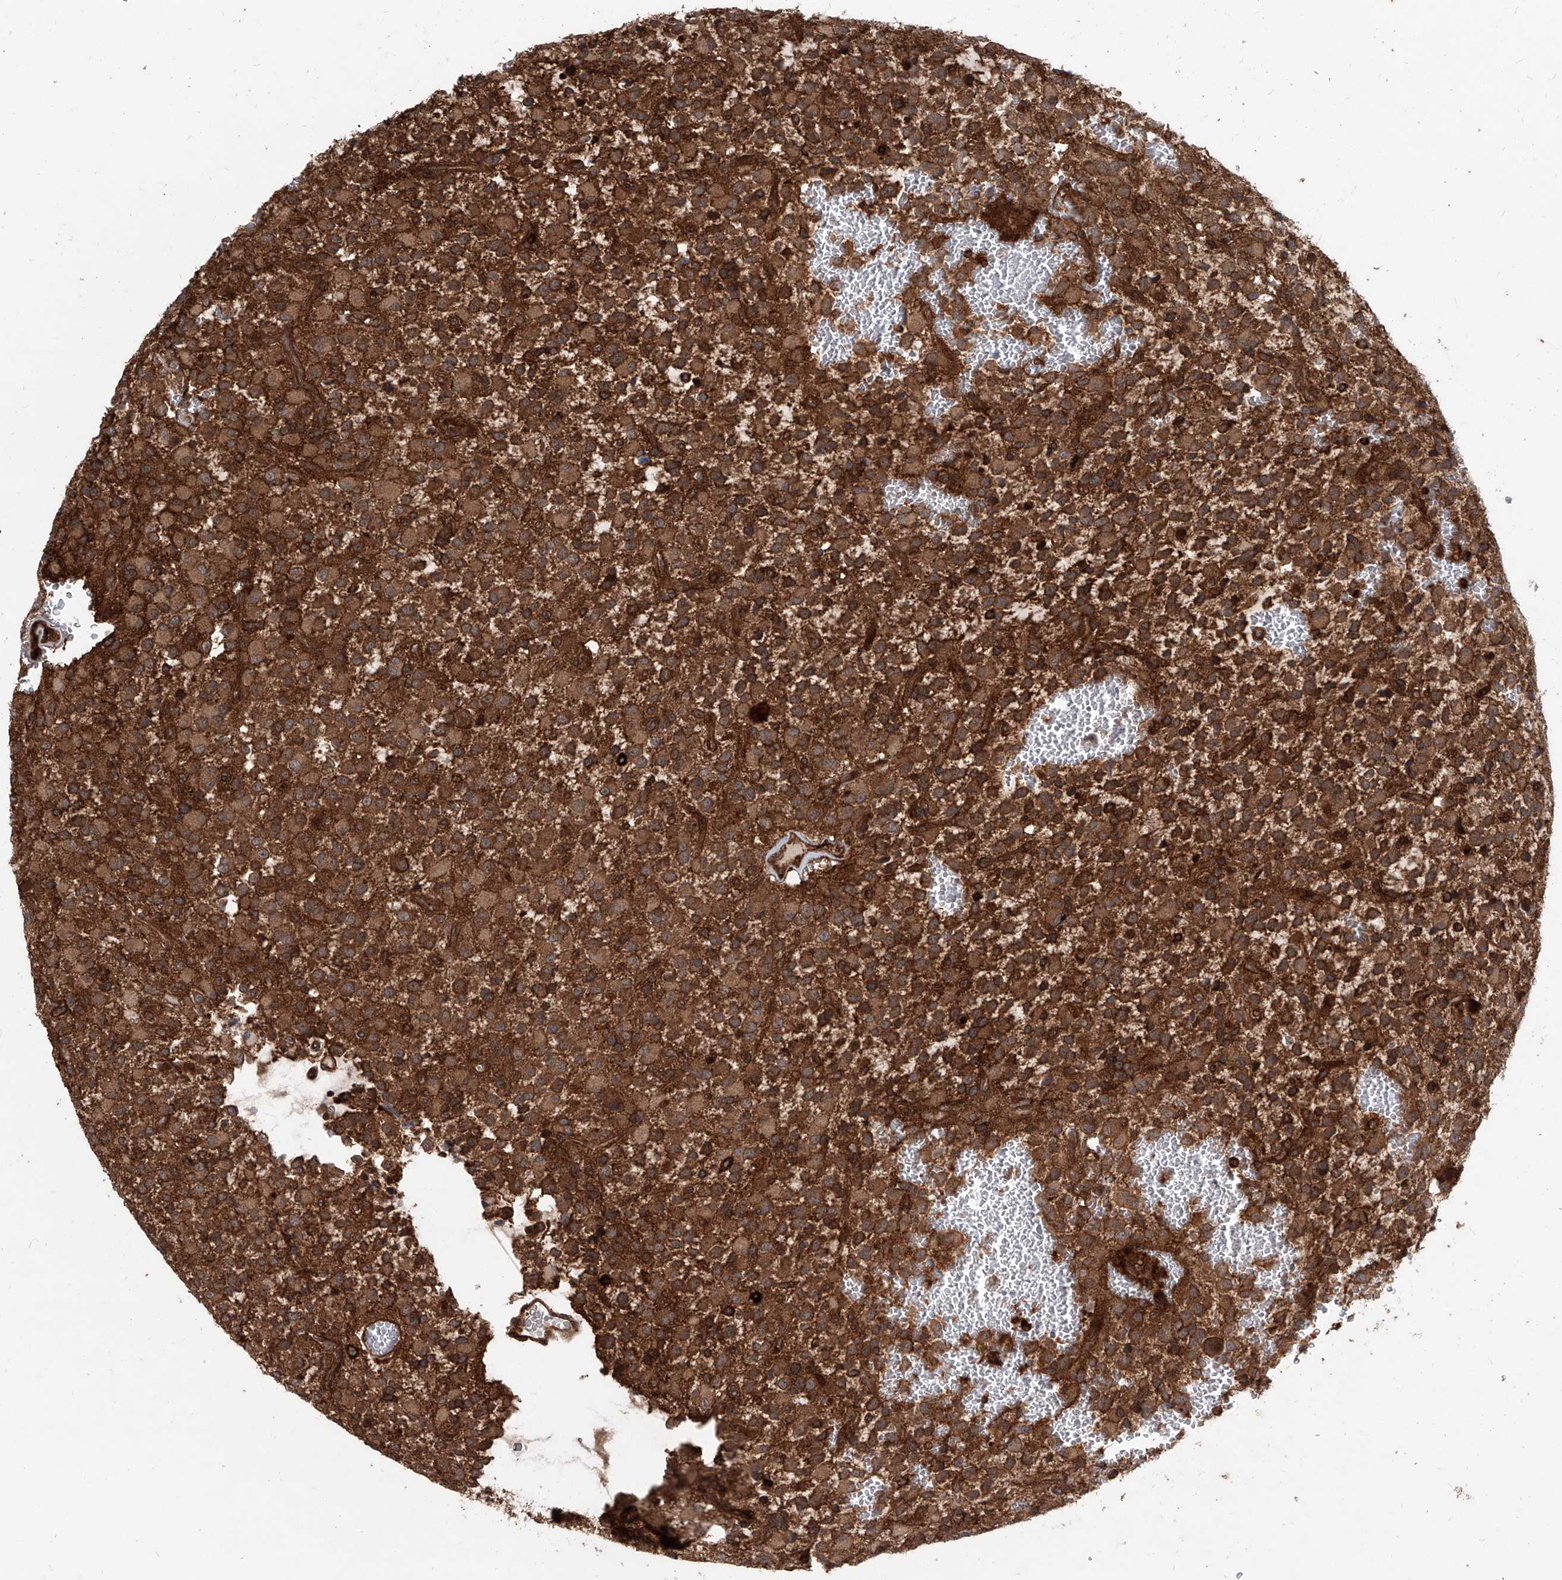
{"staining": {"intensity": "strong", "quantity": ">75%", "location": "cytoplasmic/membranous"}, "tissue": "glioma", "cell_type": "Tumor cells", "image_type": "cancer", "snomed": [{"axis": "morphology", "description": "Glioma, malignant, High grade"}, {"axis": "topography", "description": "Brain"}], "caption": "Protein staining by immunohistochemistry (IHC) shows strong cytoplasmic/membranous expression in approximately >75% of tumor cells in malignant glioma (high-grade).", "gene": "MAGED2", "patient": {"sex": "male", "age": 34}}